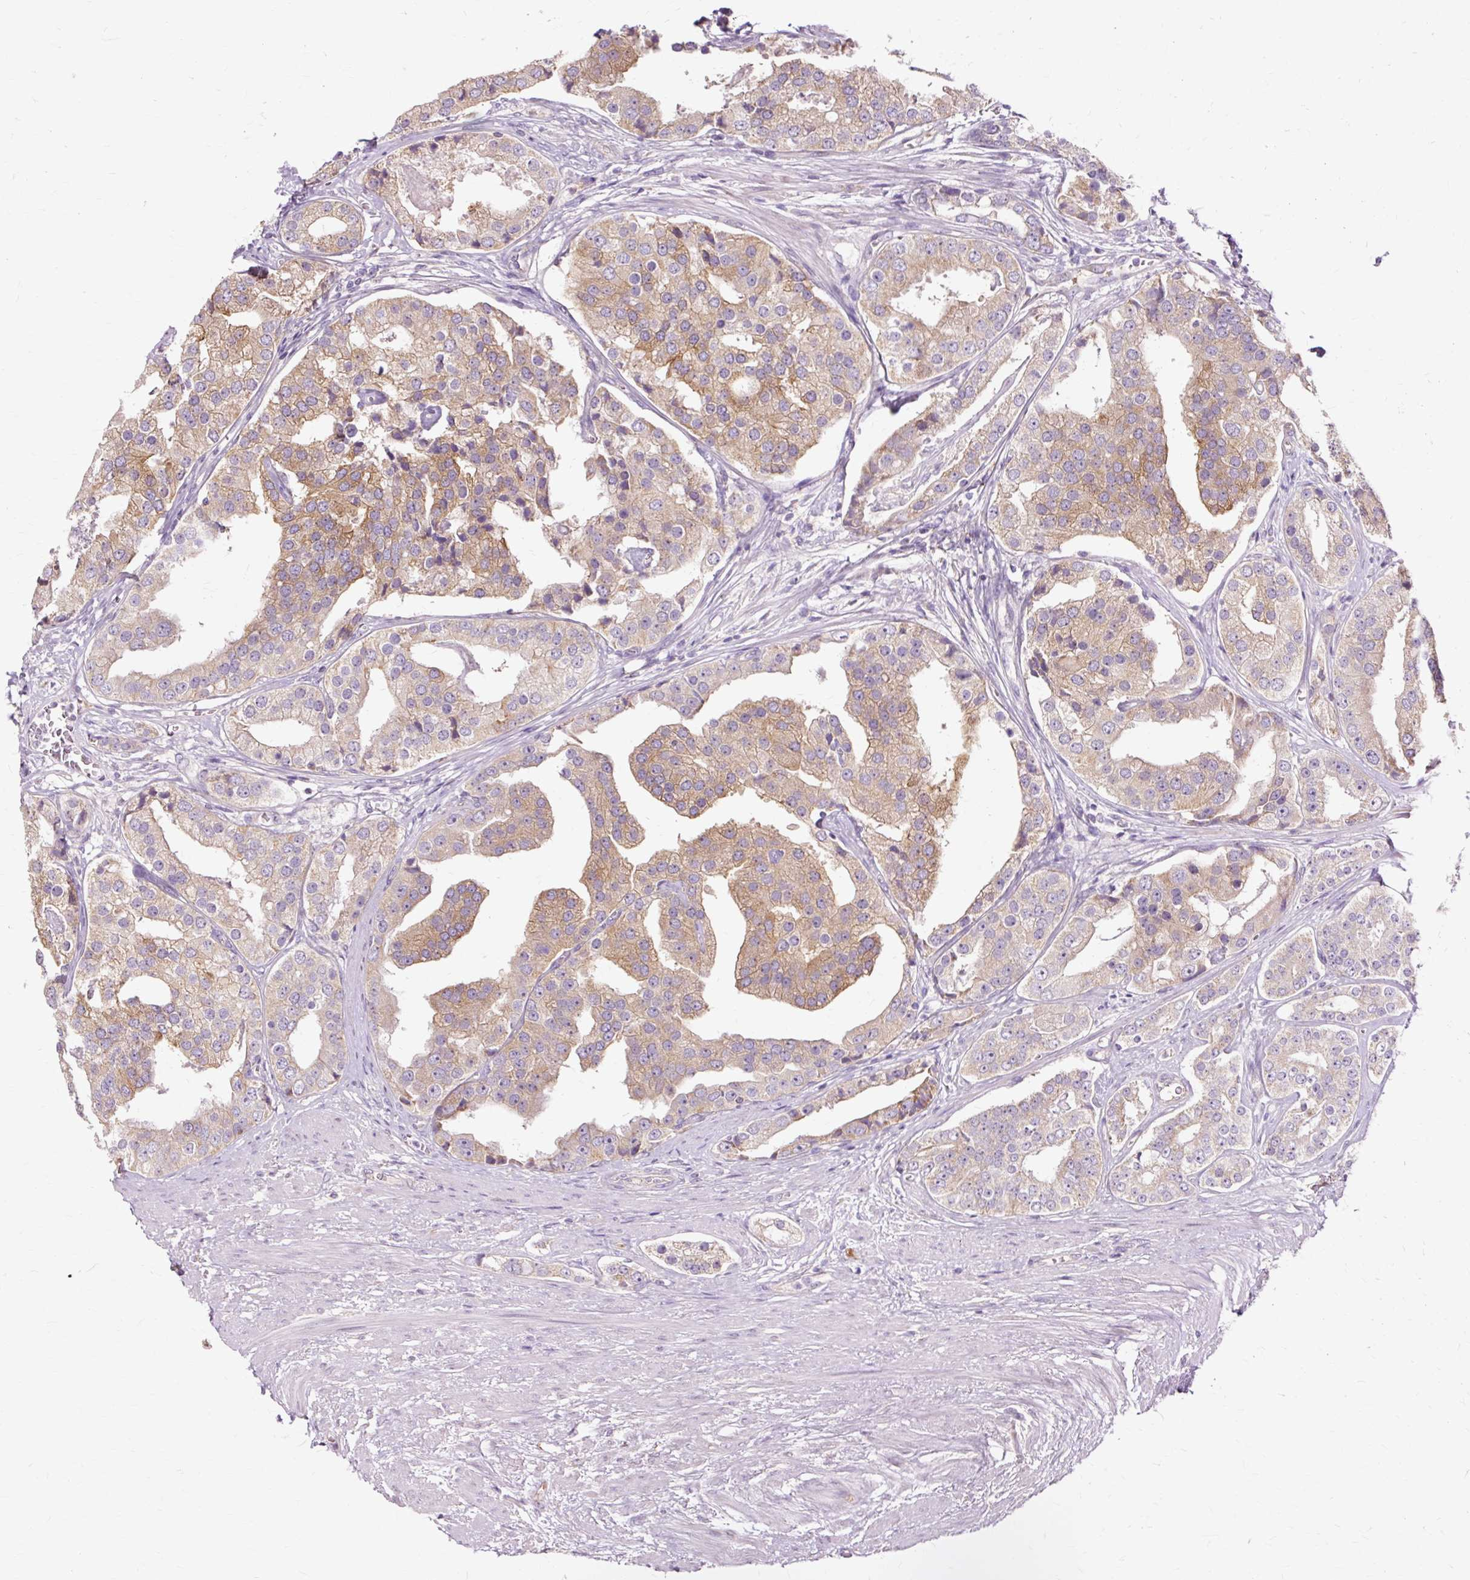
{"staining": {"intensity": "moderate", "quantity": ">75%", "location": "cytoplasmic/membranous"}, "tissue": "prostate cancer", "cell_type": "Tumor cells", "image_type": "cancer", "snomed": [{"axis": "morphology", "description": "Adenocarcinoma, High grade"}, {"axis": "topography", "description": "Prostate"}], "caption": "The photomicrograph reveals staining of prostate cancer, revealing moderate cytoplasmic/membranous protein positivity (brown color) within tumor cells.", "gene": "PDZD2", "patient": {"sex": "male", "age": 71}}